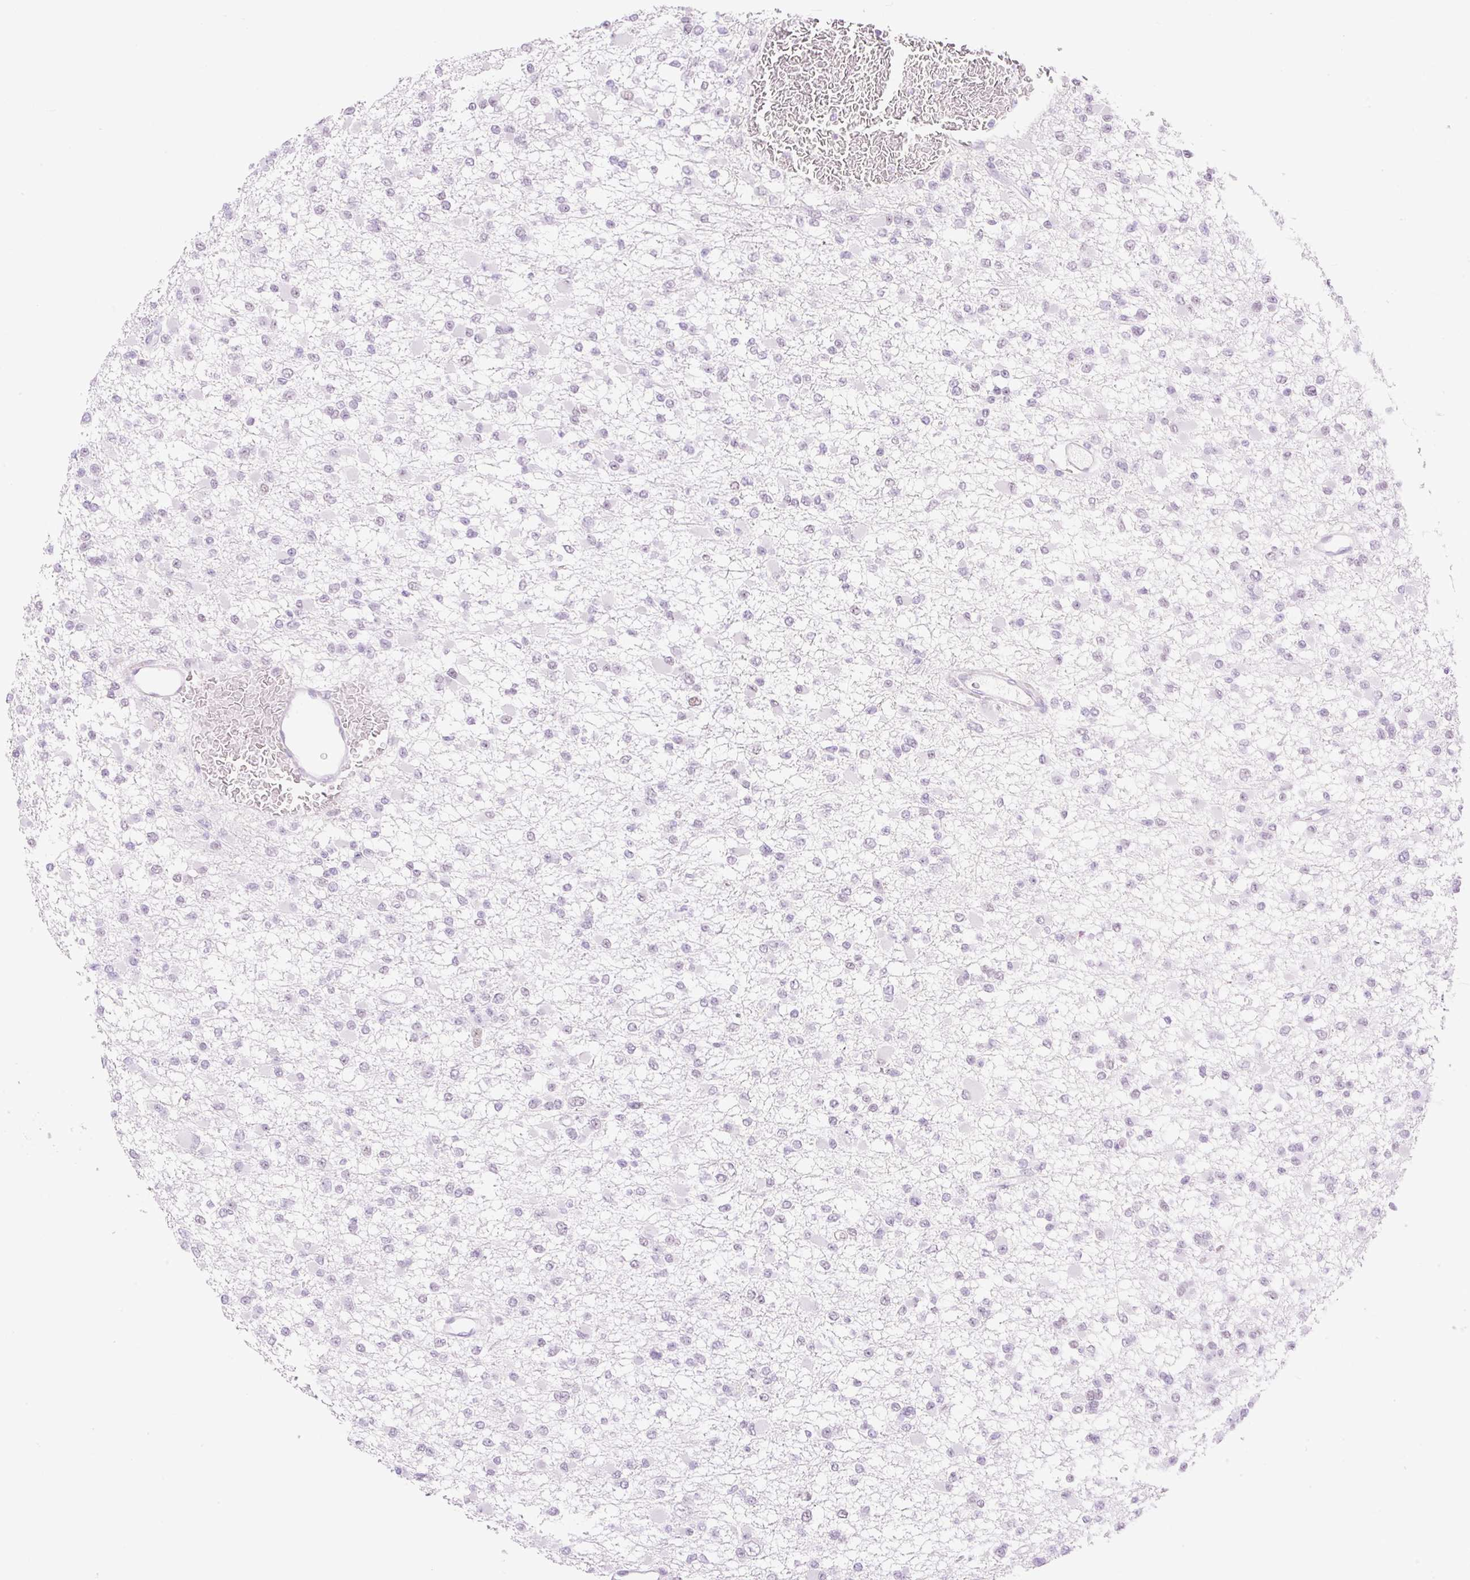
{"staining": {"intensity": "negative", "quantity": "none", "location": "none"}, "tissue": "glioma", "cell_type": "Tumor cells", "image_type": "cancer", "snomed": [{"axis": "morphology", "description": "Glioma, malignant, Low grade"}, {"axis": "topography", "description": "Brain"}], "caption": "The IHC micrograph has no significant expression in tumor cells of glioma tissue. (DAB (3,3'-diaminobenzidine) immunohistochemistry visualized using brightfield microscopy, high magnification).", "gene": "PALM3", "patient": {"sex": "female", "age": 22}}